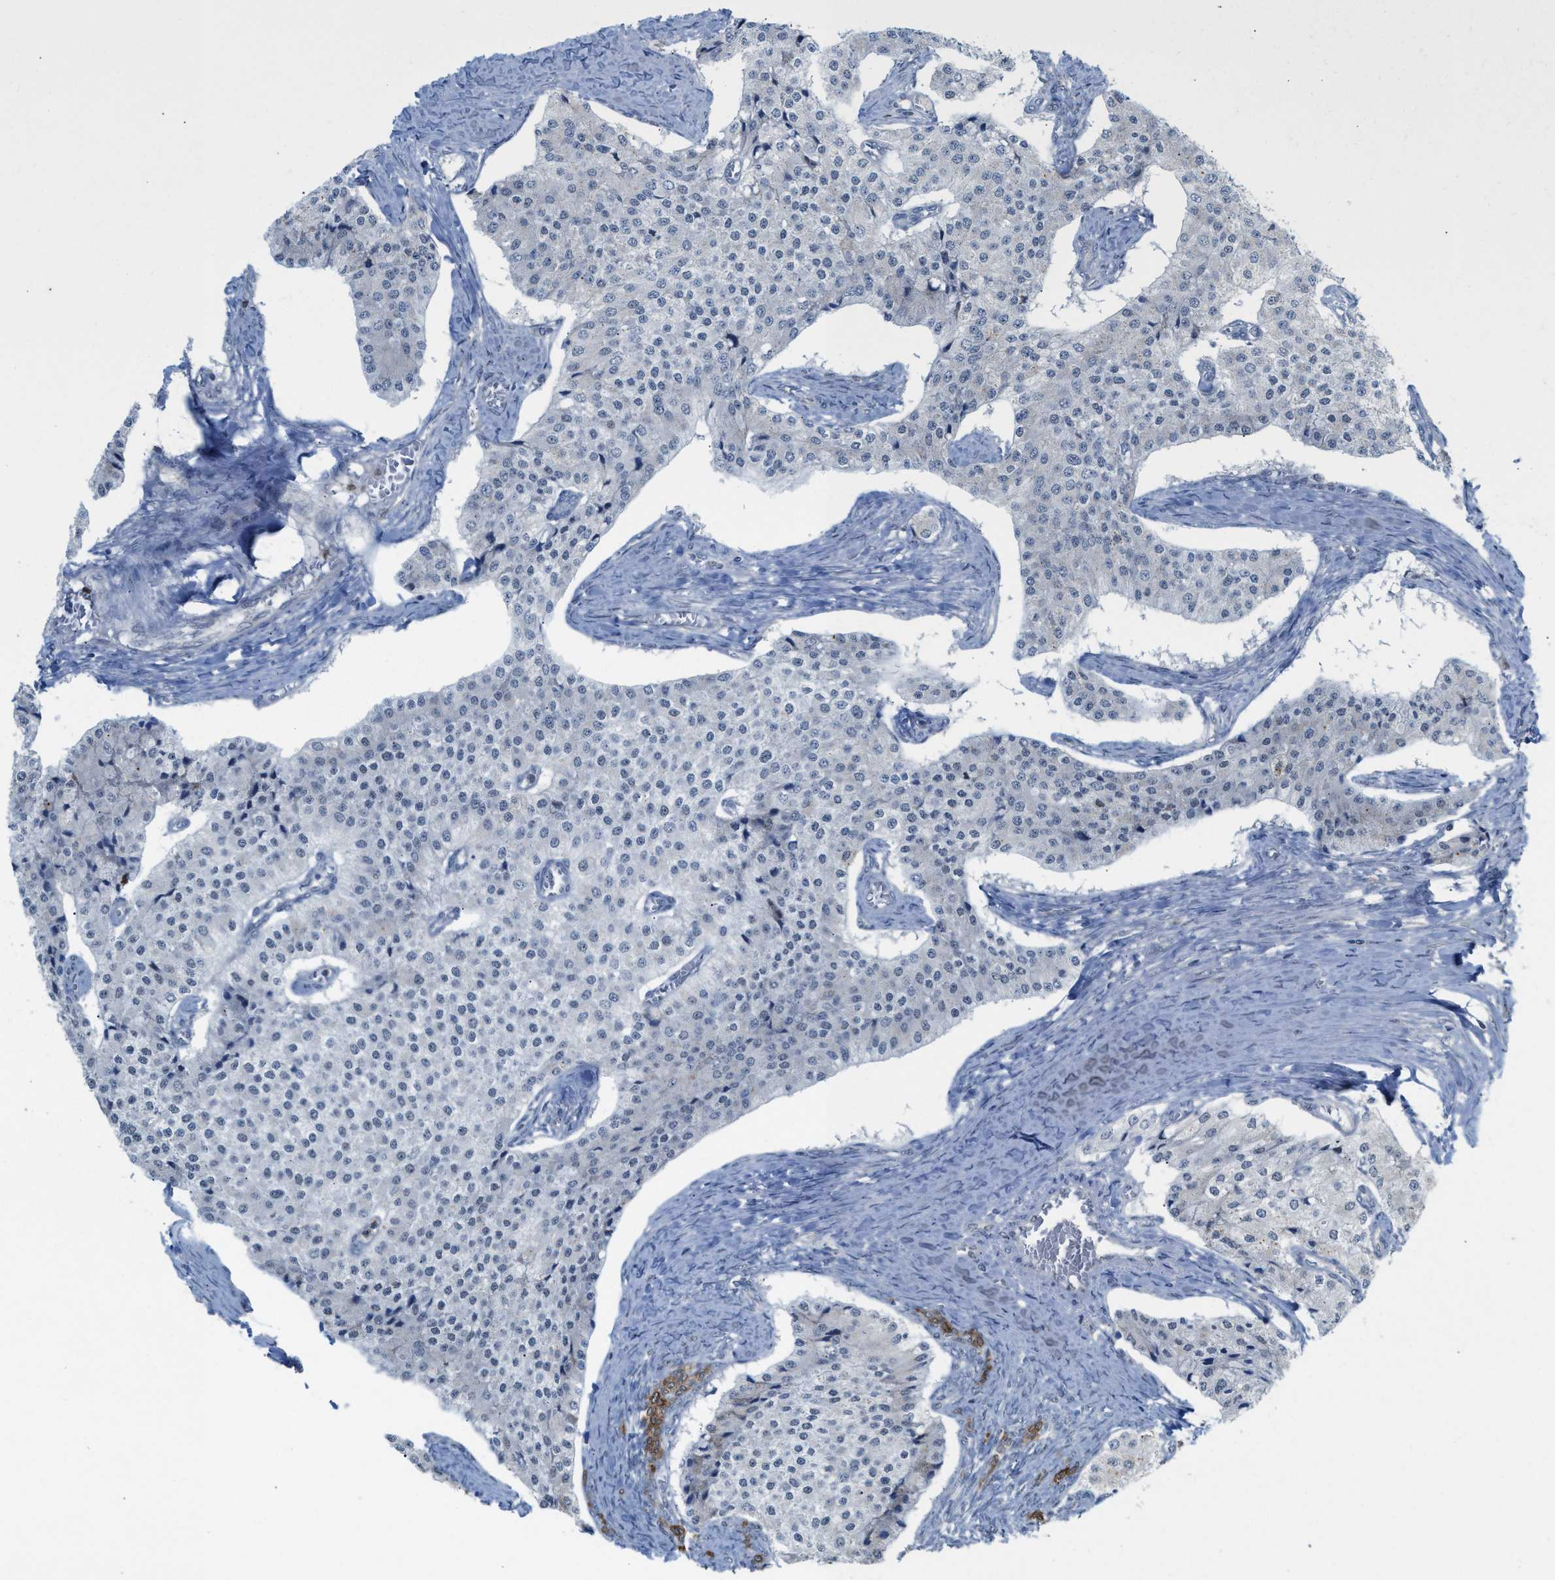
{"staining": {"intensity": "negative", "quantity": "none", "location": "none"}, "tissue": "carcinoid", "cell_type": "Tumor cells", "image_type": "cancer", "snomed": [{"axis": "morphology", "description": "Carcinoid, malignant, NOS"}, {"axis": "topography", "description": "Colon"}], "caption": "Human carcinoid stained for a protein using immunohistochemistry (IHC) reveals no positivity in tumor cells.", "gene": "PPM1D", "patient": {"sex": "female", "age": 52}}